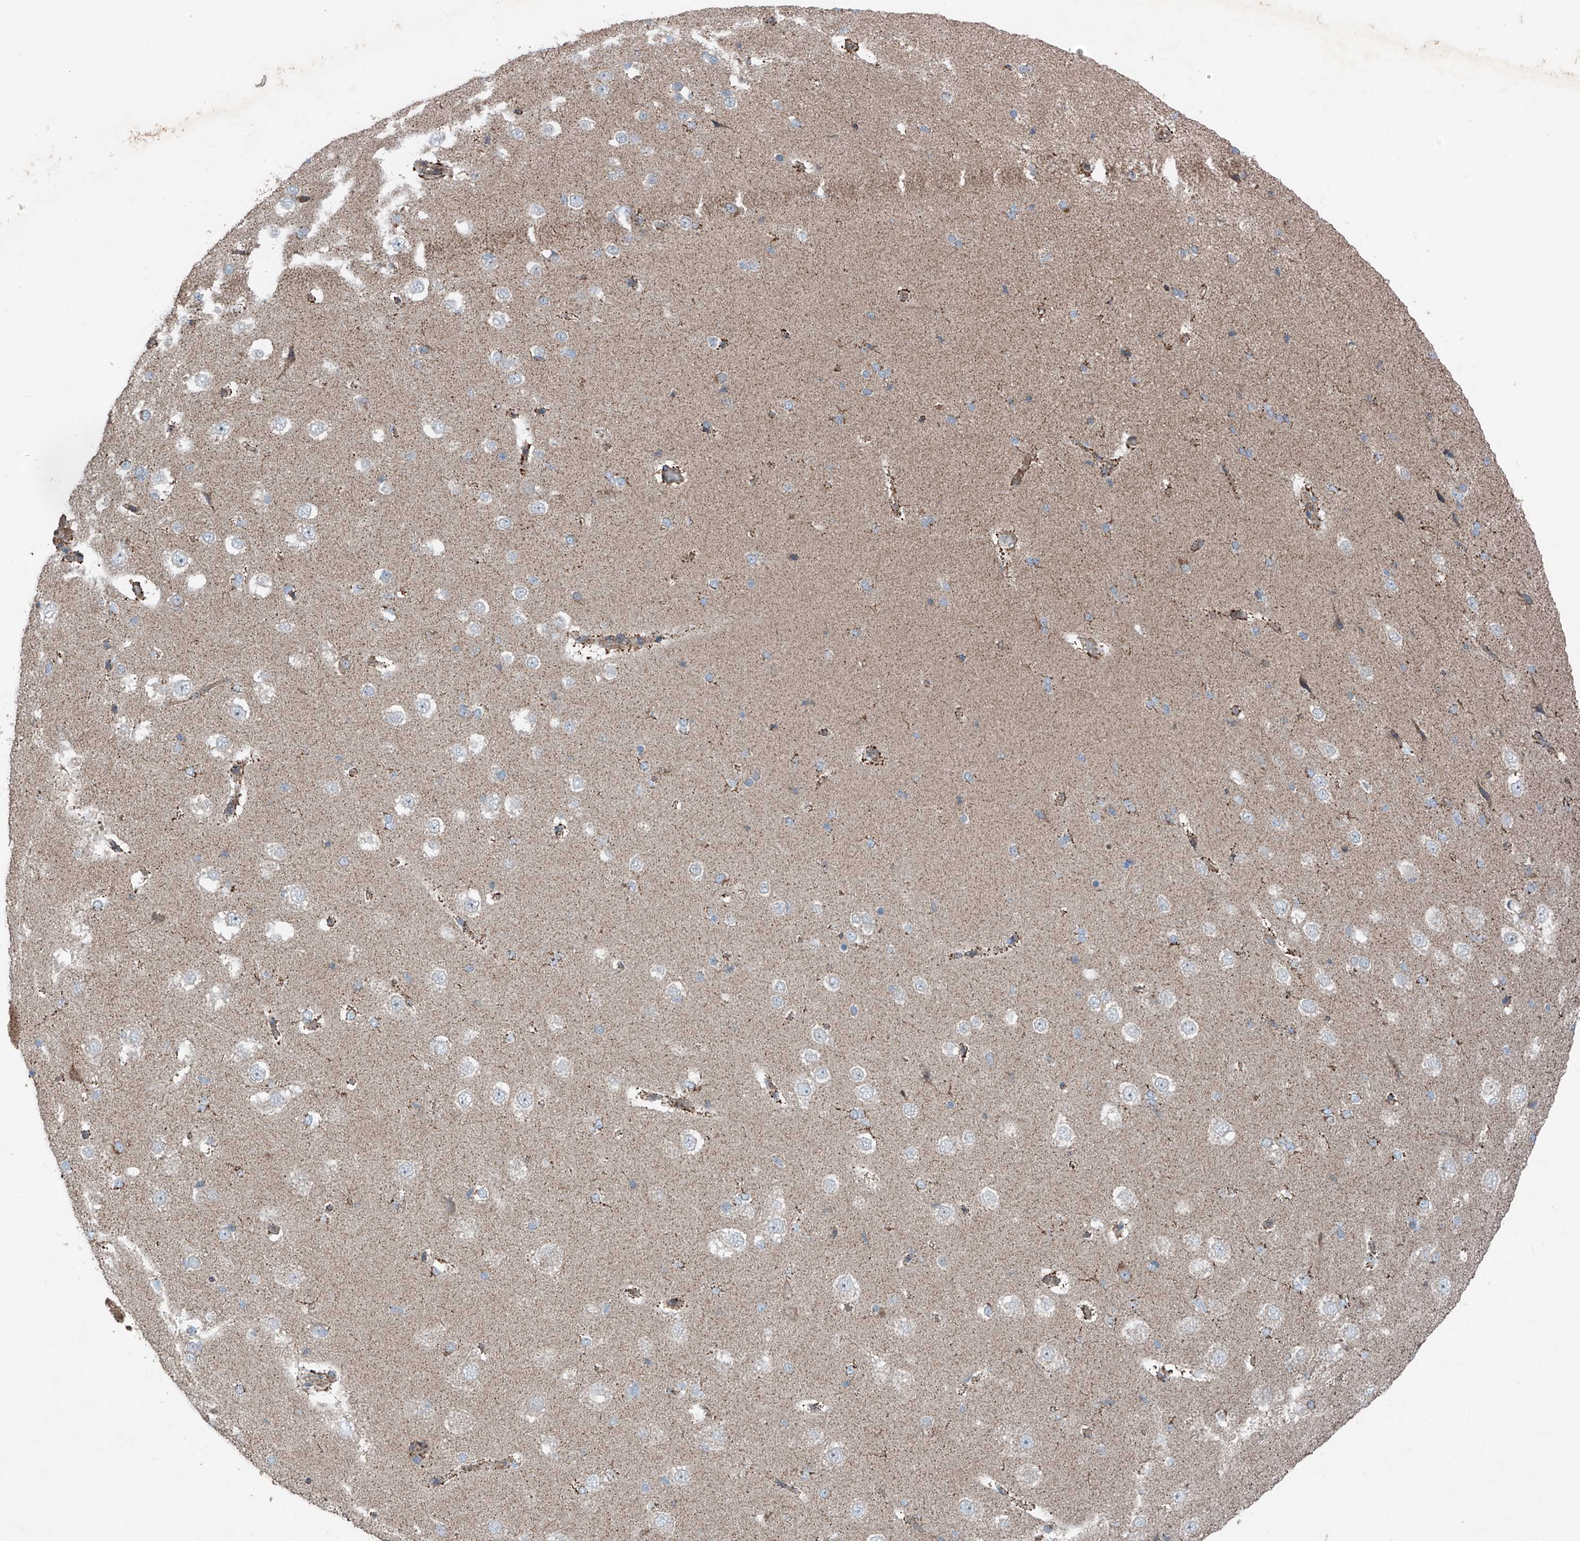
{"staining": {"intensity": "moderate", "quantity": ">75%", "location": "cytoplasmic/membranous"}, "tissue": "cerebral cortex", "cell_type": "Endothelial cells", "image_type": "normal", "snomed": [{"axis": "morphology", "description": "Normal tissue, NOS"}, {"axis": "morphology", "description": "Developmental malformation"}, {"axis": "topography", "description": "Cerebral cortex"}], "caption": "IHC image of unremarkable human cerebral cortex stained for a protein (brown), which demonstrates medium levels of moderate cytoplasmic/membranous positivity in approximately >75% of endothelial cells.", "gene": "SAMD3", "patient": {"sex": "female", "age": 30}}